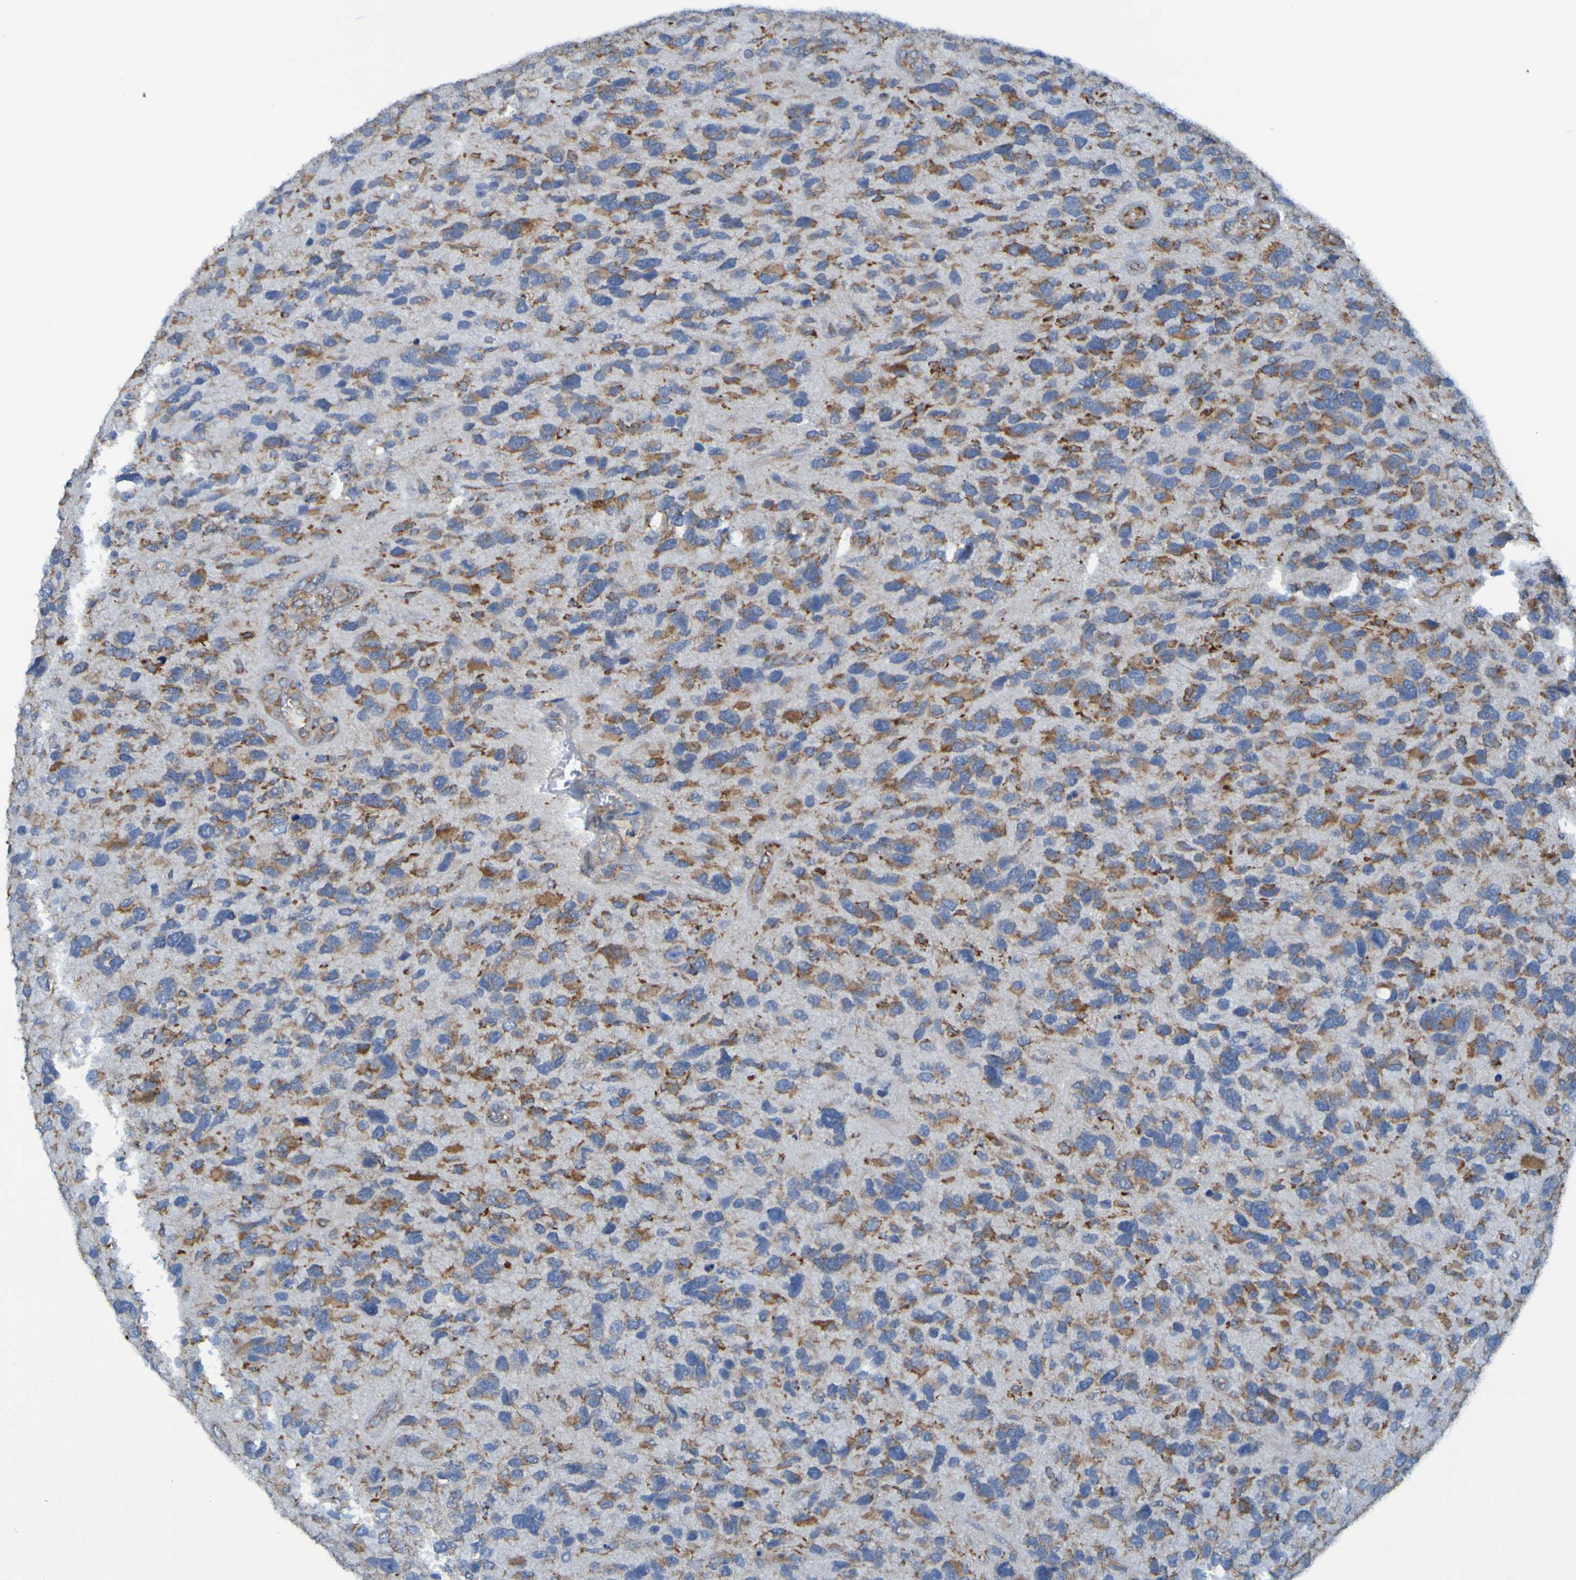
{"staining": {"intensity": "moderate", "quantity": "25%-75%", "location": "cytoplasmic/membranous"}, "tissue": "glioma", "cell_type": "Tumor cells", "image_type": "cancer", "snomed": [{"axis": "morphology", "description": "Glioma, malignant, High grade"}, {"axis": "topography", "description": "Brain"}], "caption": "Brown immunohistochemical staining in human malignant high-grade glioma reveals moderate cytoplasmic/membranous expression in approximately 25%-75% of tumor cells.", "gene": "SSR1", "patient": {"sex": "female", "age": 58}}